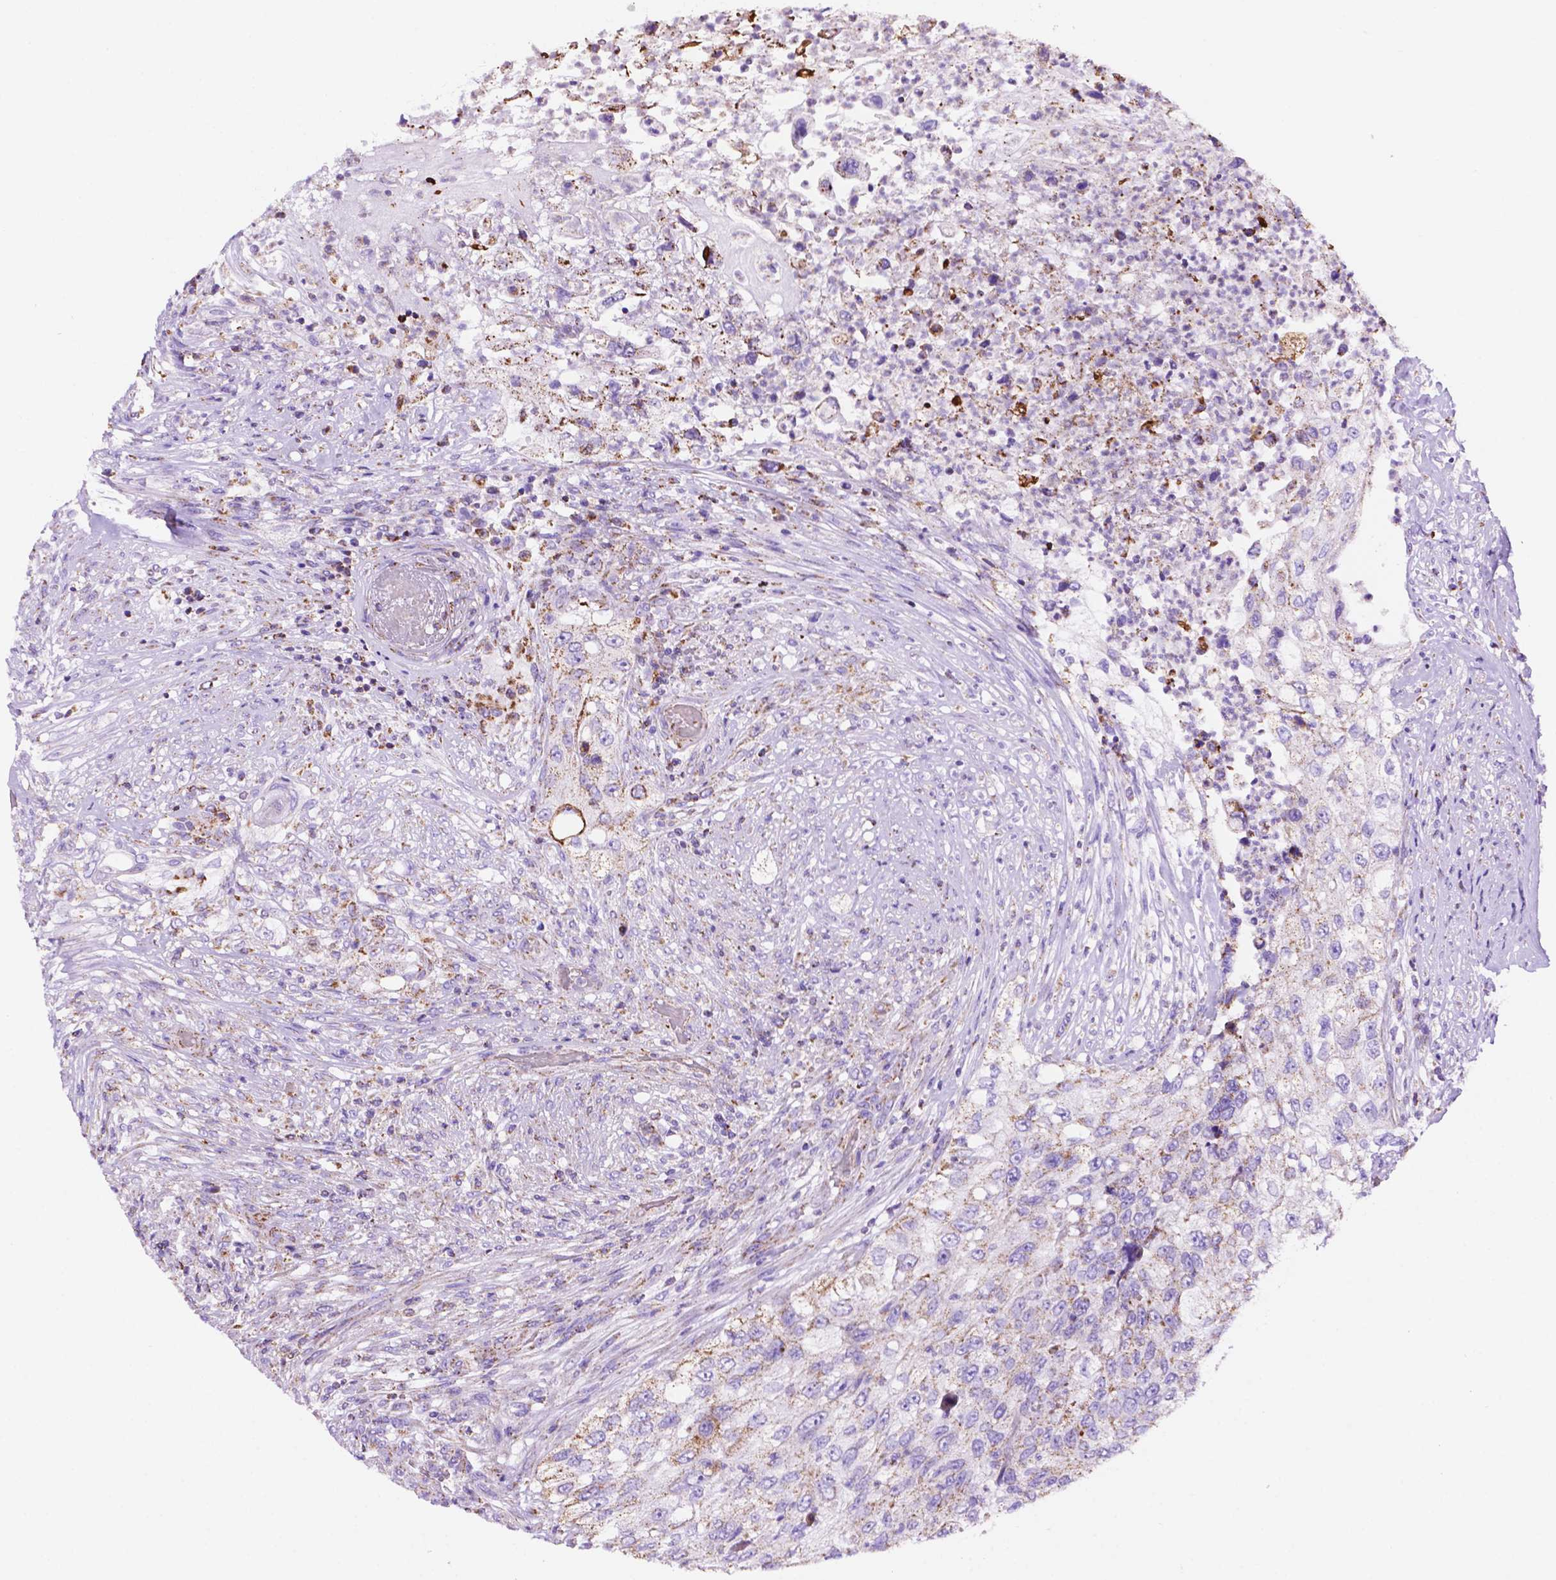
{"staining": {"intensity": "weak", "quantity": "25%-75%", "location": "cytoplasmic/membranous"}, "tissue": "urothelial cancer", "cell_type": "Tumor cells", "image_type": "cancer", "snomed": [{"axis": "morphology", "description": "Urothelial carcinoma, High grade"}, {"axis": "topography", "description": "Urinary bladder"}], "caption": "This image shows immunohistochemistry staining of urothelial cancer, with low weak cytoplasmic/membranous staining in about 25%-75% of tumor cells.", "gene": "GDPD5", "patient": {"sex": "female", "age": 60}}